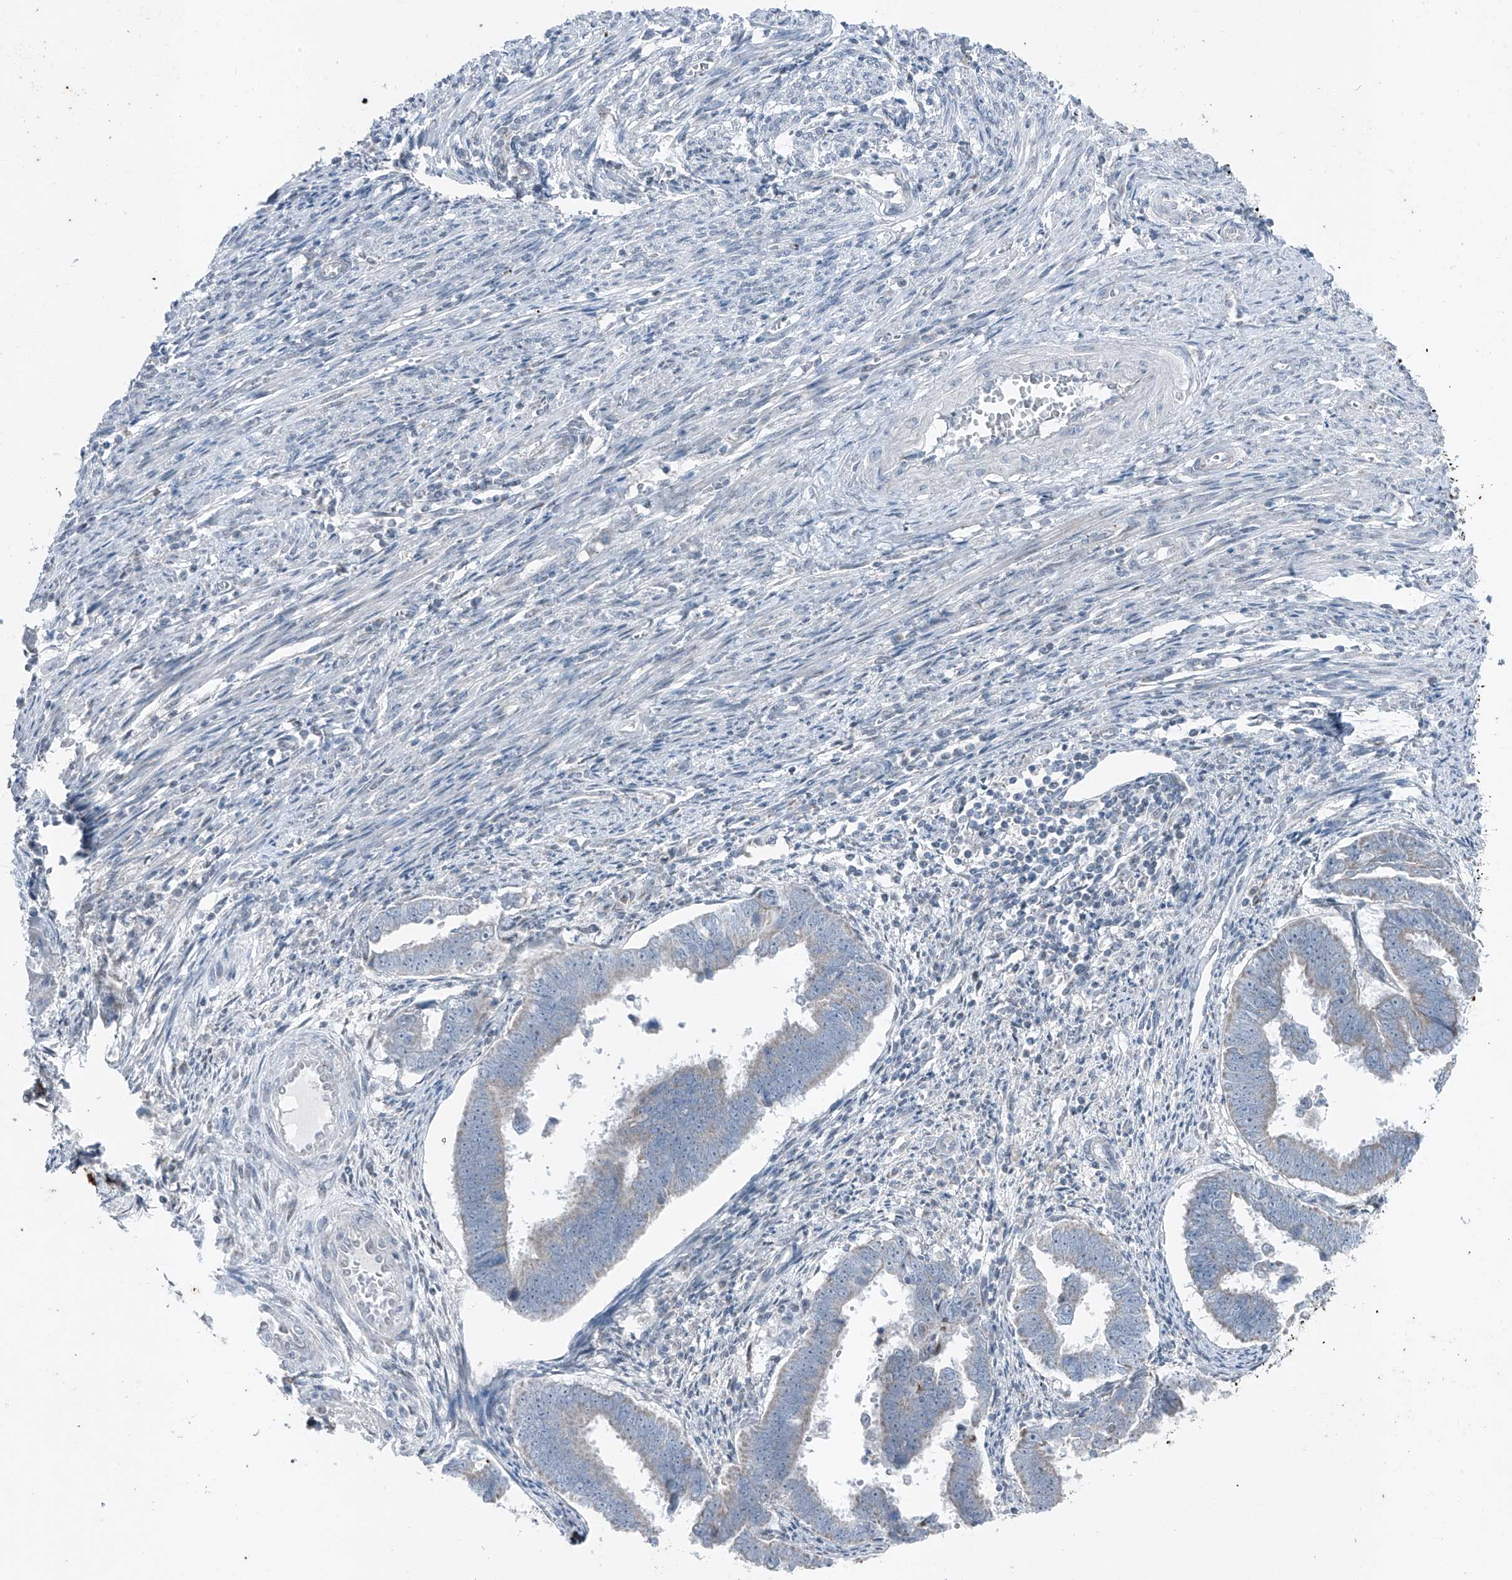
{"staining": {"intensity": "negative", "quantity": "none", "location": "none"}, "tissue": "endometrial cancer", "cell_type": "Tumor cells", "image_type": "cancer", "snomed": [{"axis": "morphology", "description": "Adenocarcinoma, NOS"}, {"axis": "topography", "description": "Endometrium"}], "caption": "Histopathology image shows no significant protein staining in tumor cells of endometrial cancer (adenocarcinoma).", "gene": "DYRK1B", "patient": {"sex": "female", "age": 75}}